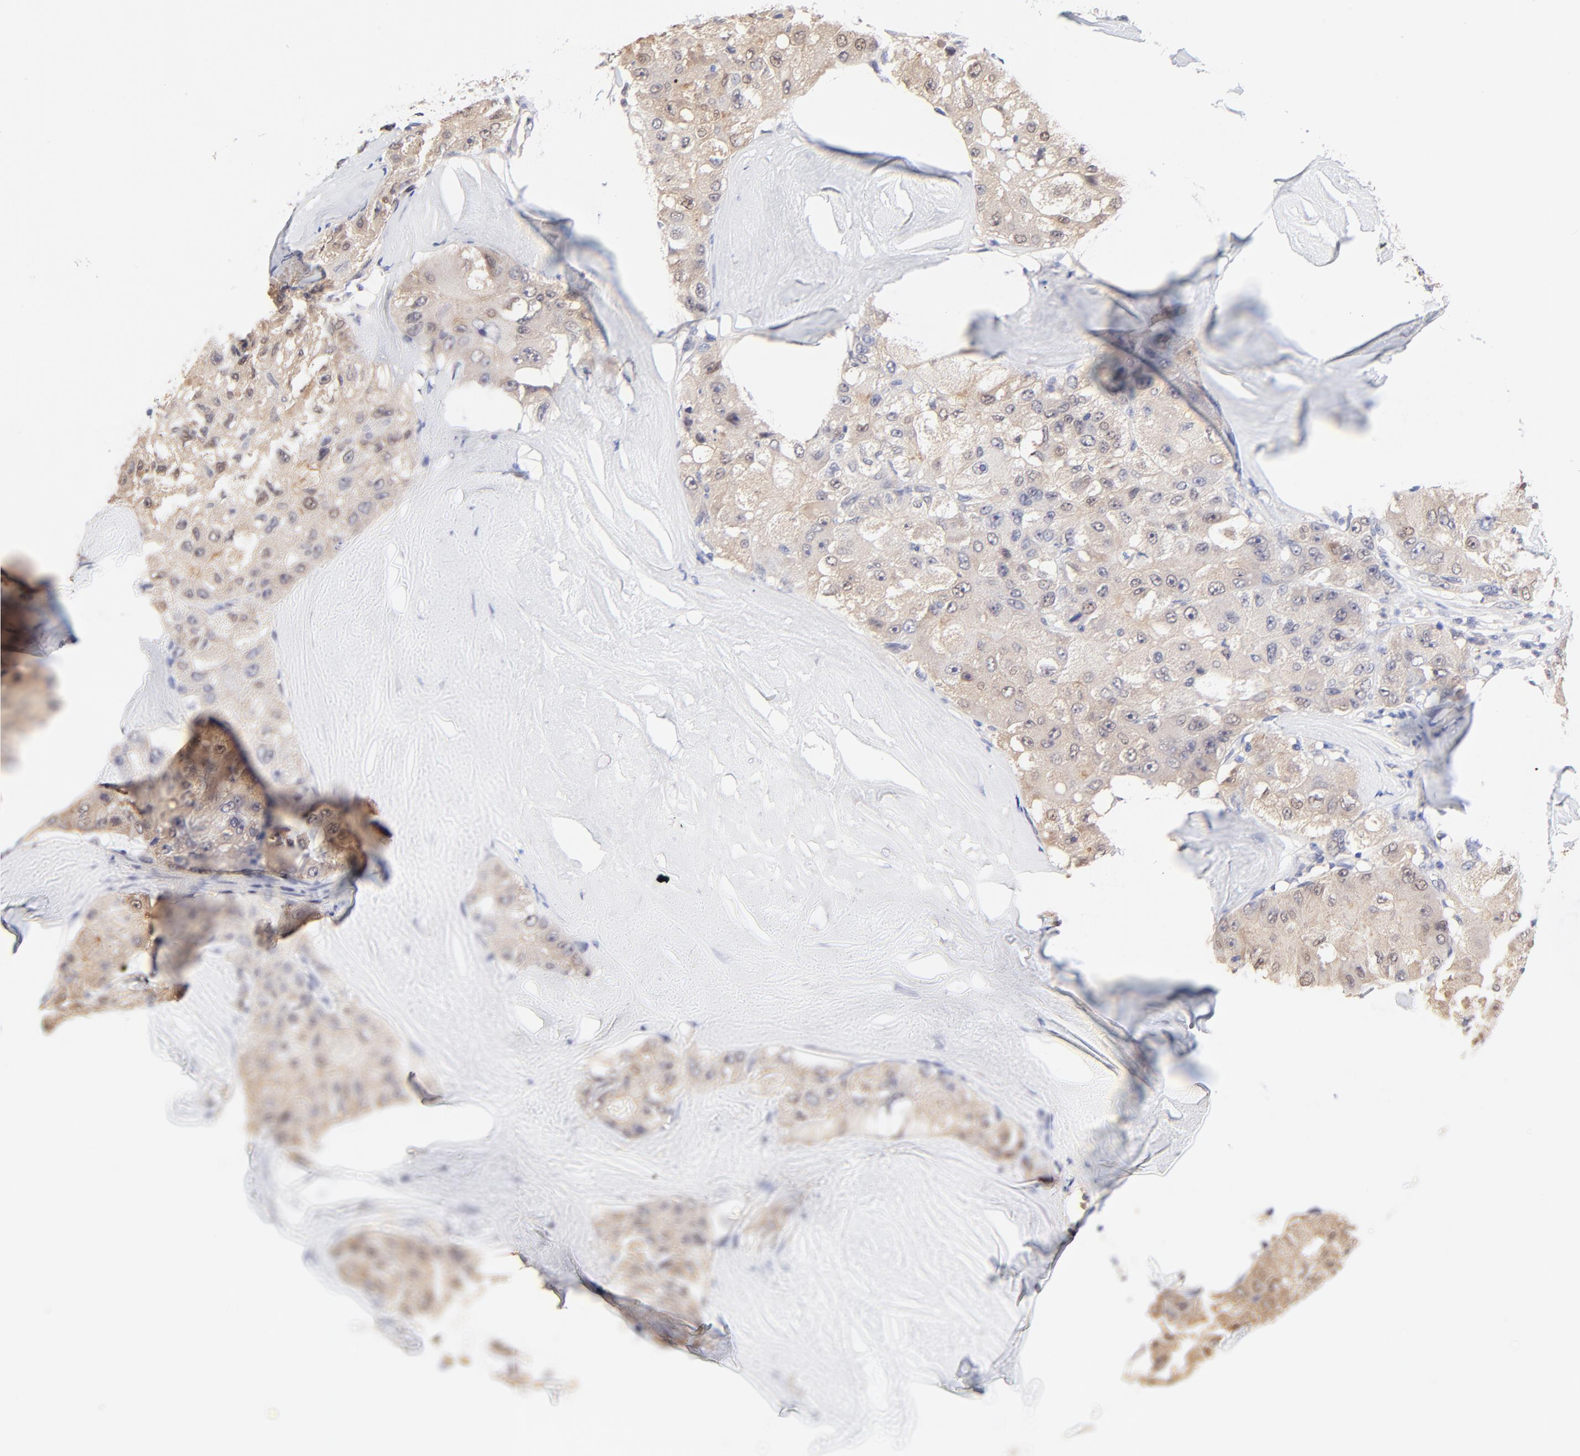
{"staining": {"intensity": "weak", "quantity": ">75%", "location": "cytoplasmic/membranous"}, "tissue": "liver cancer", "cell_type": "Tumor cells", "image_type": "cancer", "snomed": [{"axis": "morphology", "description": "Carcinoma, Hepatocellular, NOS"}, {"axis": "topography", "description": "Liver"}], "caption": "Immunohistochemical staining of human liver cancer (hepatocellular carcinoma) demonstrates weak cytoplasmic/membranous protein positivity in approximately >75% of tumor cells.", "gene": "TXNL1", "patient": {"sex": "male", "age": 80}}